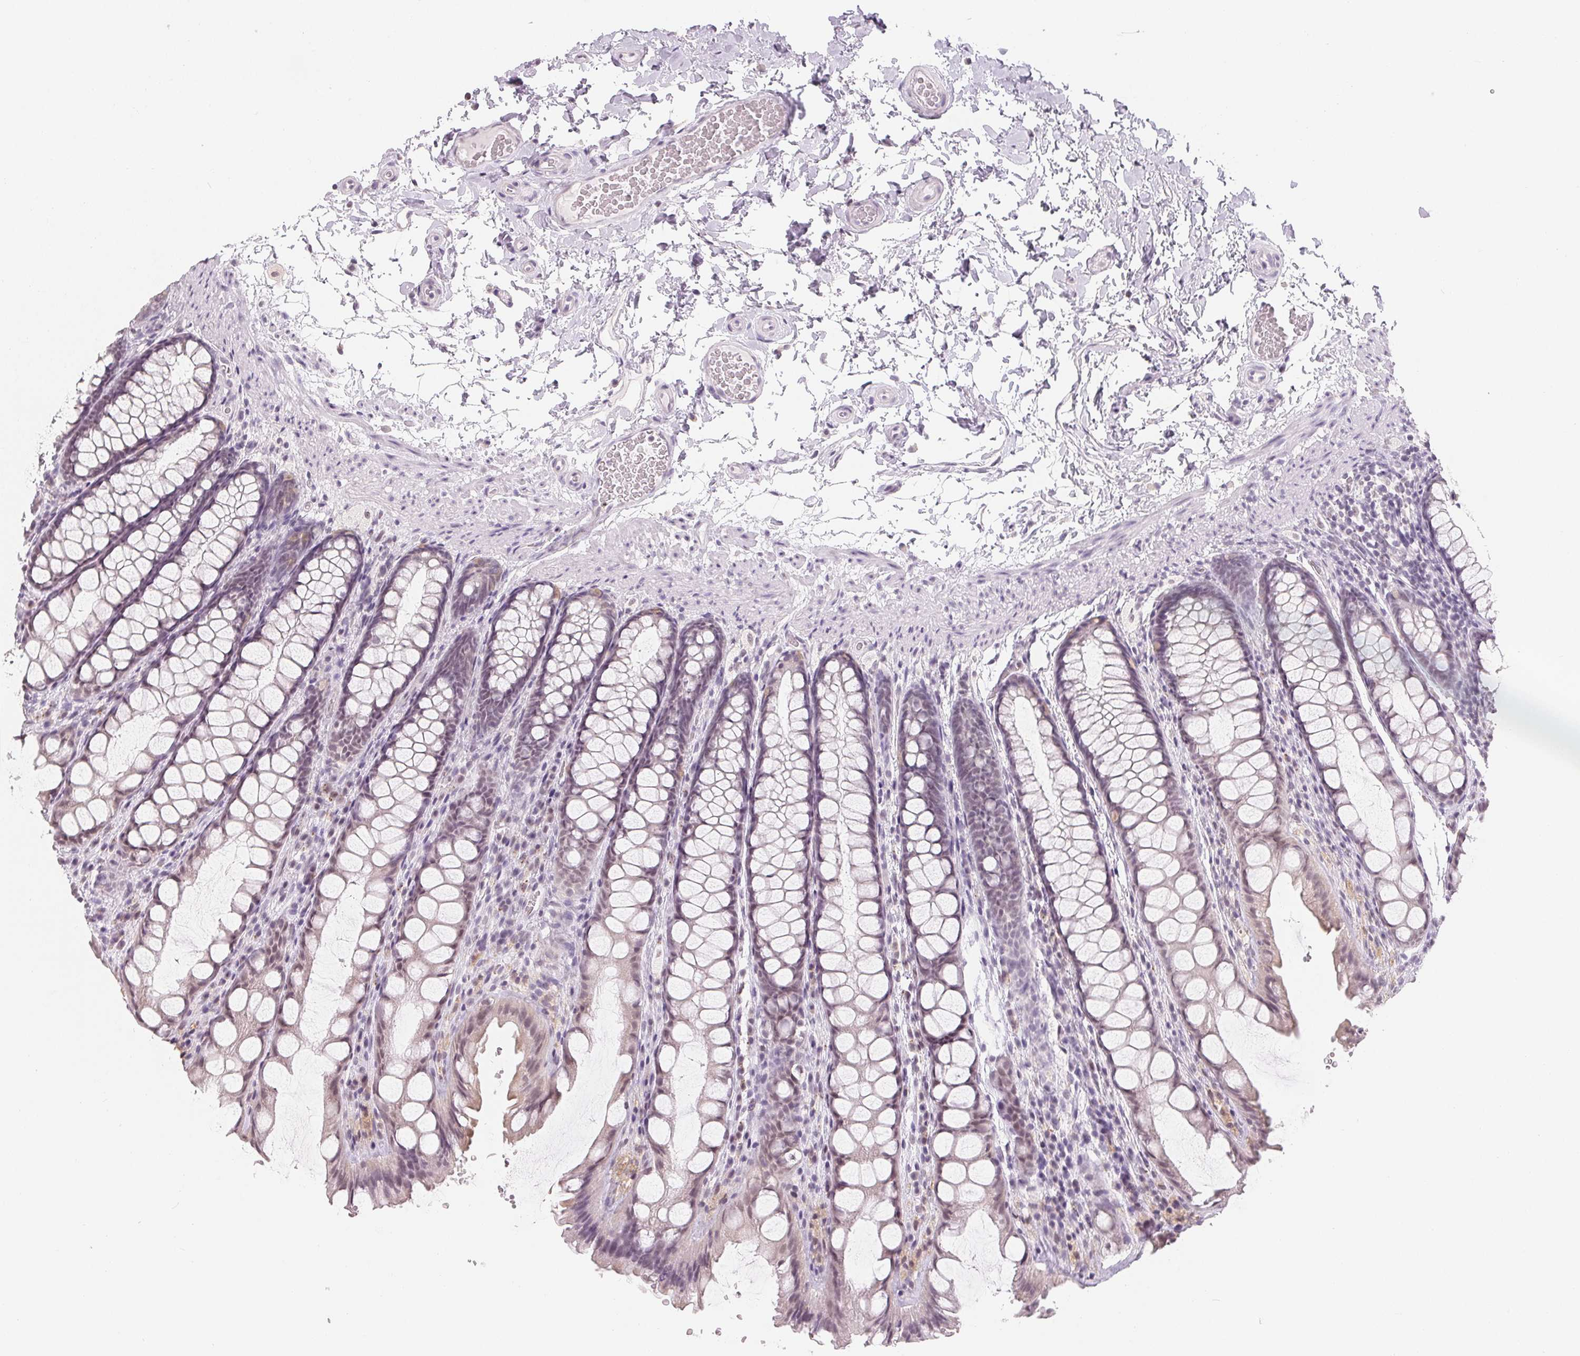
{"staining": {"intensity": "negative", "quantity": "none", "location": "none"}, "tissue": "colon", "cell_type": "Endothelial cells", "image_type": "normal", "snomed": [{"axis": "morphology", "description": "Normal tissue, NOS"}, {"axis": "topography", "description": "Colon"}], "caption": "Immunohistochemistry photomicrograph of benign colon: colon stained with DAB demonstrates no significant protein expression in endothelial cells.", "gene": "NXF3", "patient": {"sex": "male", "age": 47}}